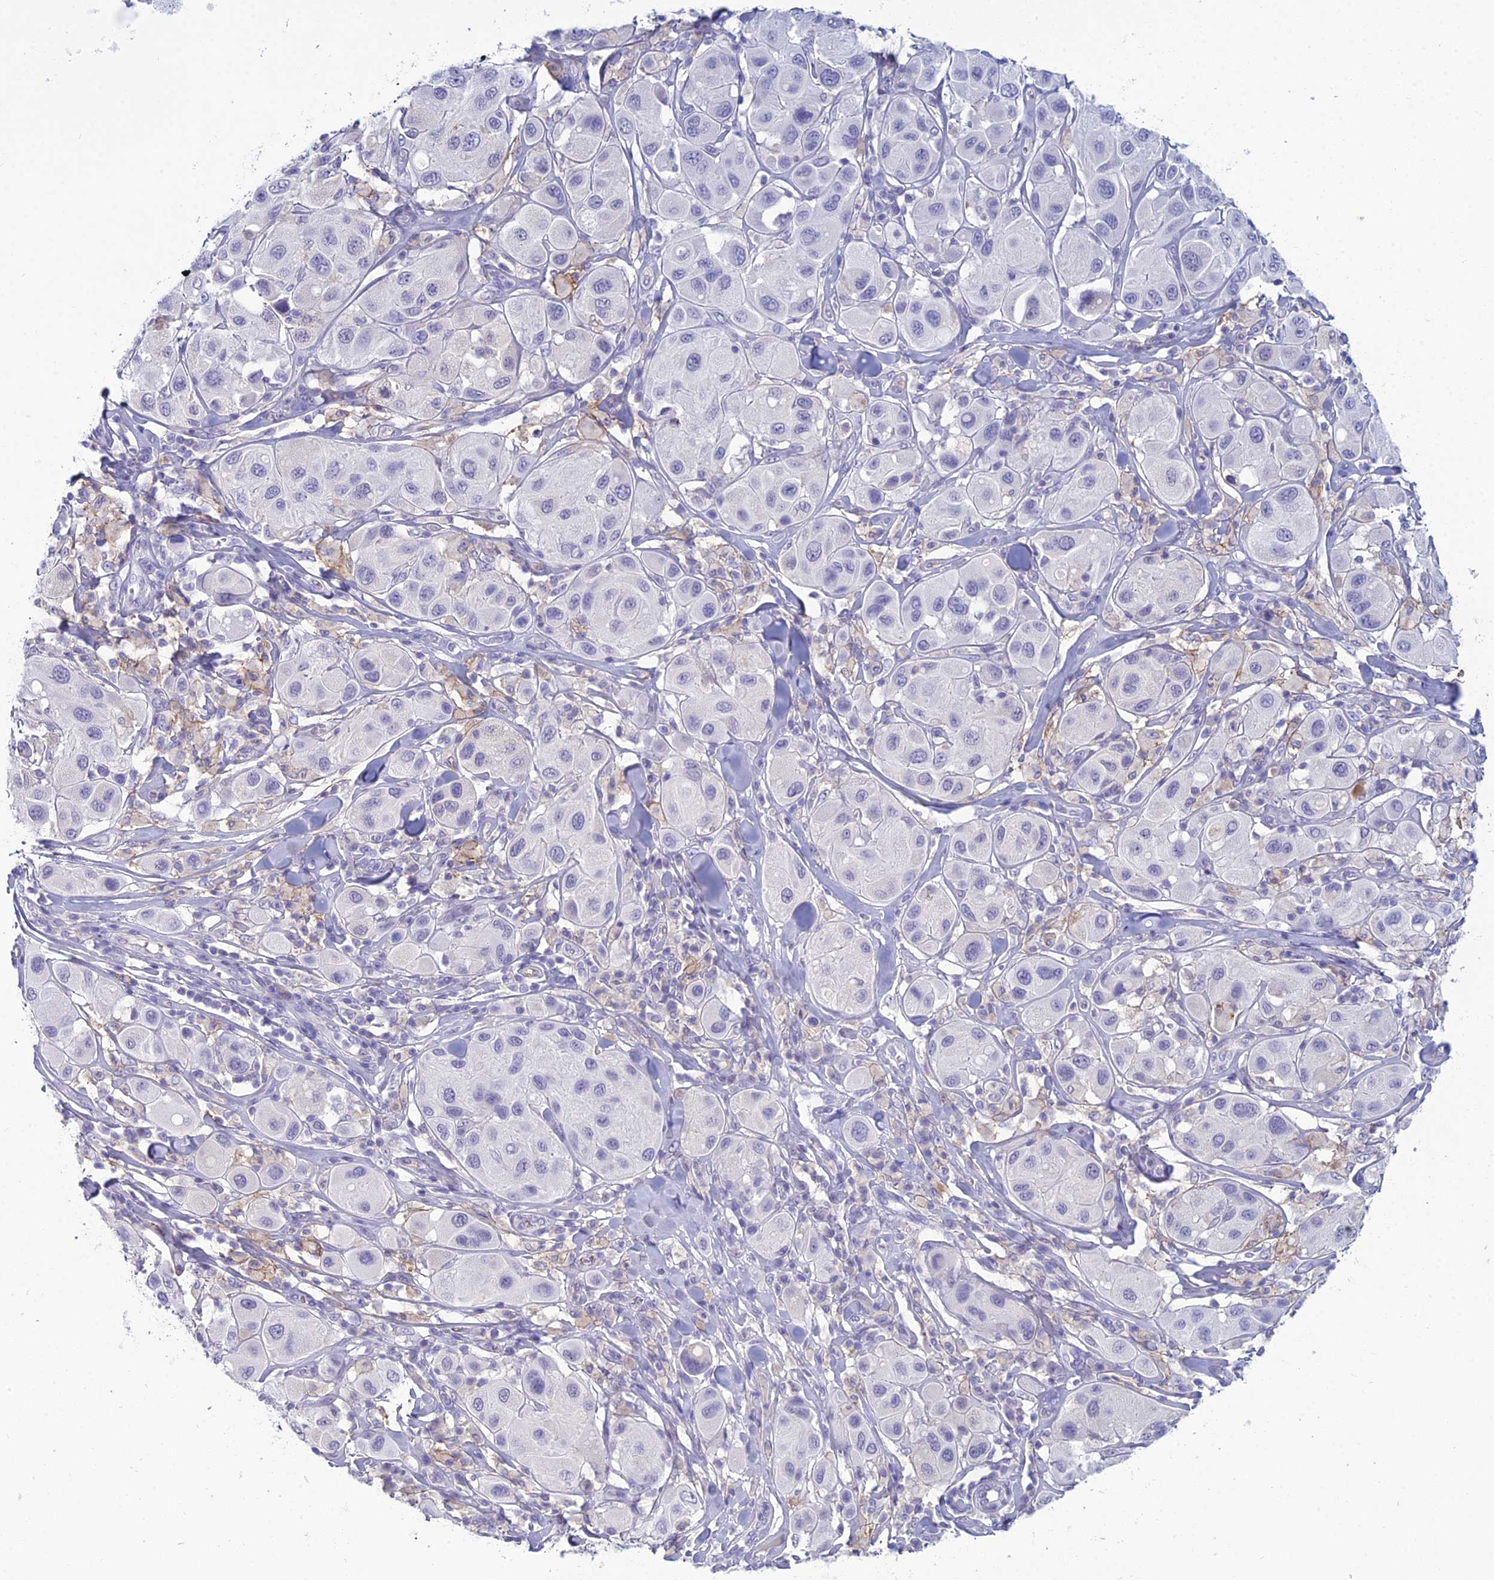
{"staining": {"intensity": "negative", "quantity": "none", "location": "none"}, "tissue": "melanoma", "cell_type": "Tumor cells", "image_type": "cancer", "snomed": [{"axis": "morphology", "description": "Malignant melanoma, Metastatic site"}, {"axis": "topography", "description": "Skin"}], "caption": "Tumor cells show no significant protein positivity in malignant melanoma (metastatic site). (DAB (3,3'-diaminobenzidine) immunohistochemistry, high magnification).", "gene": "ACE", "patient": {"sex": "male", "age": 41}}